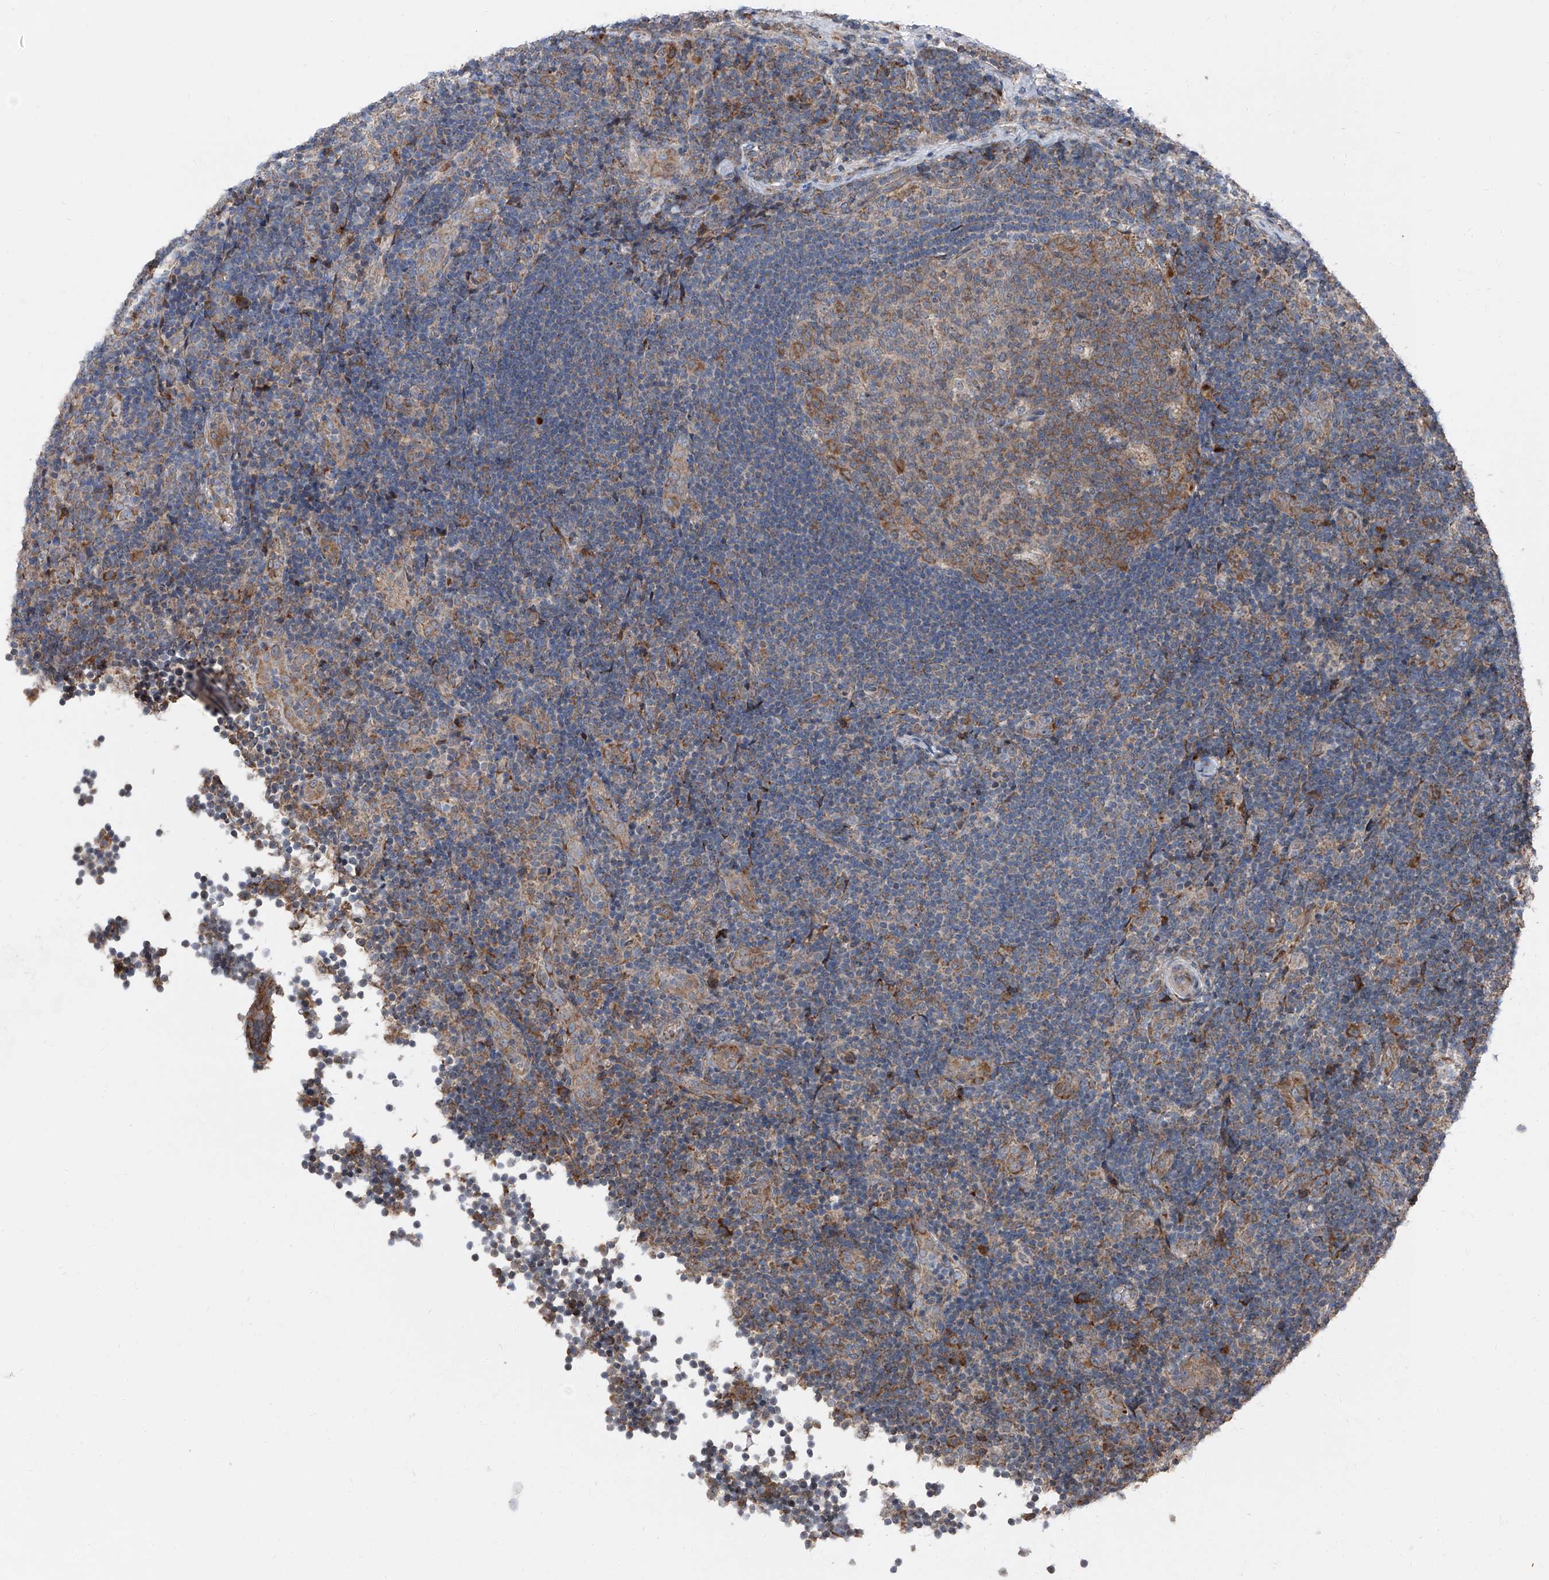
{"staining": {"intensity": "moderate", "quantity": "25%-75%", "location": "cytoplasmic/membranous"}, "tissue": "lymph node", "cell_type": "Germinal center cells", "image_type": "normal", "snomed": [{"axis": "morphology", "description": "Normal tissue, NOS"}, {"axis": "topography", "description": "Lymph node"}], "caption": "A medium amount of moderate cytoplasmic/membranous staining is seen in approximately 25%-75% of germinal center cells in normal lymph node.", "gene": "LIMK1", "patient": {"sex": "female", "age": 22}}